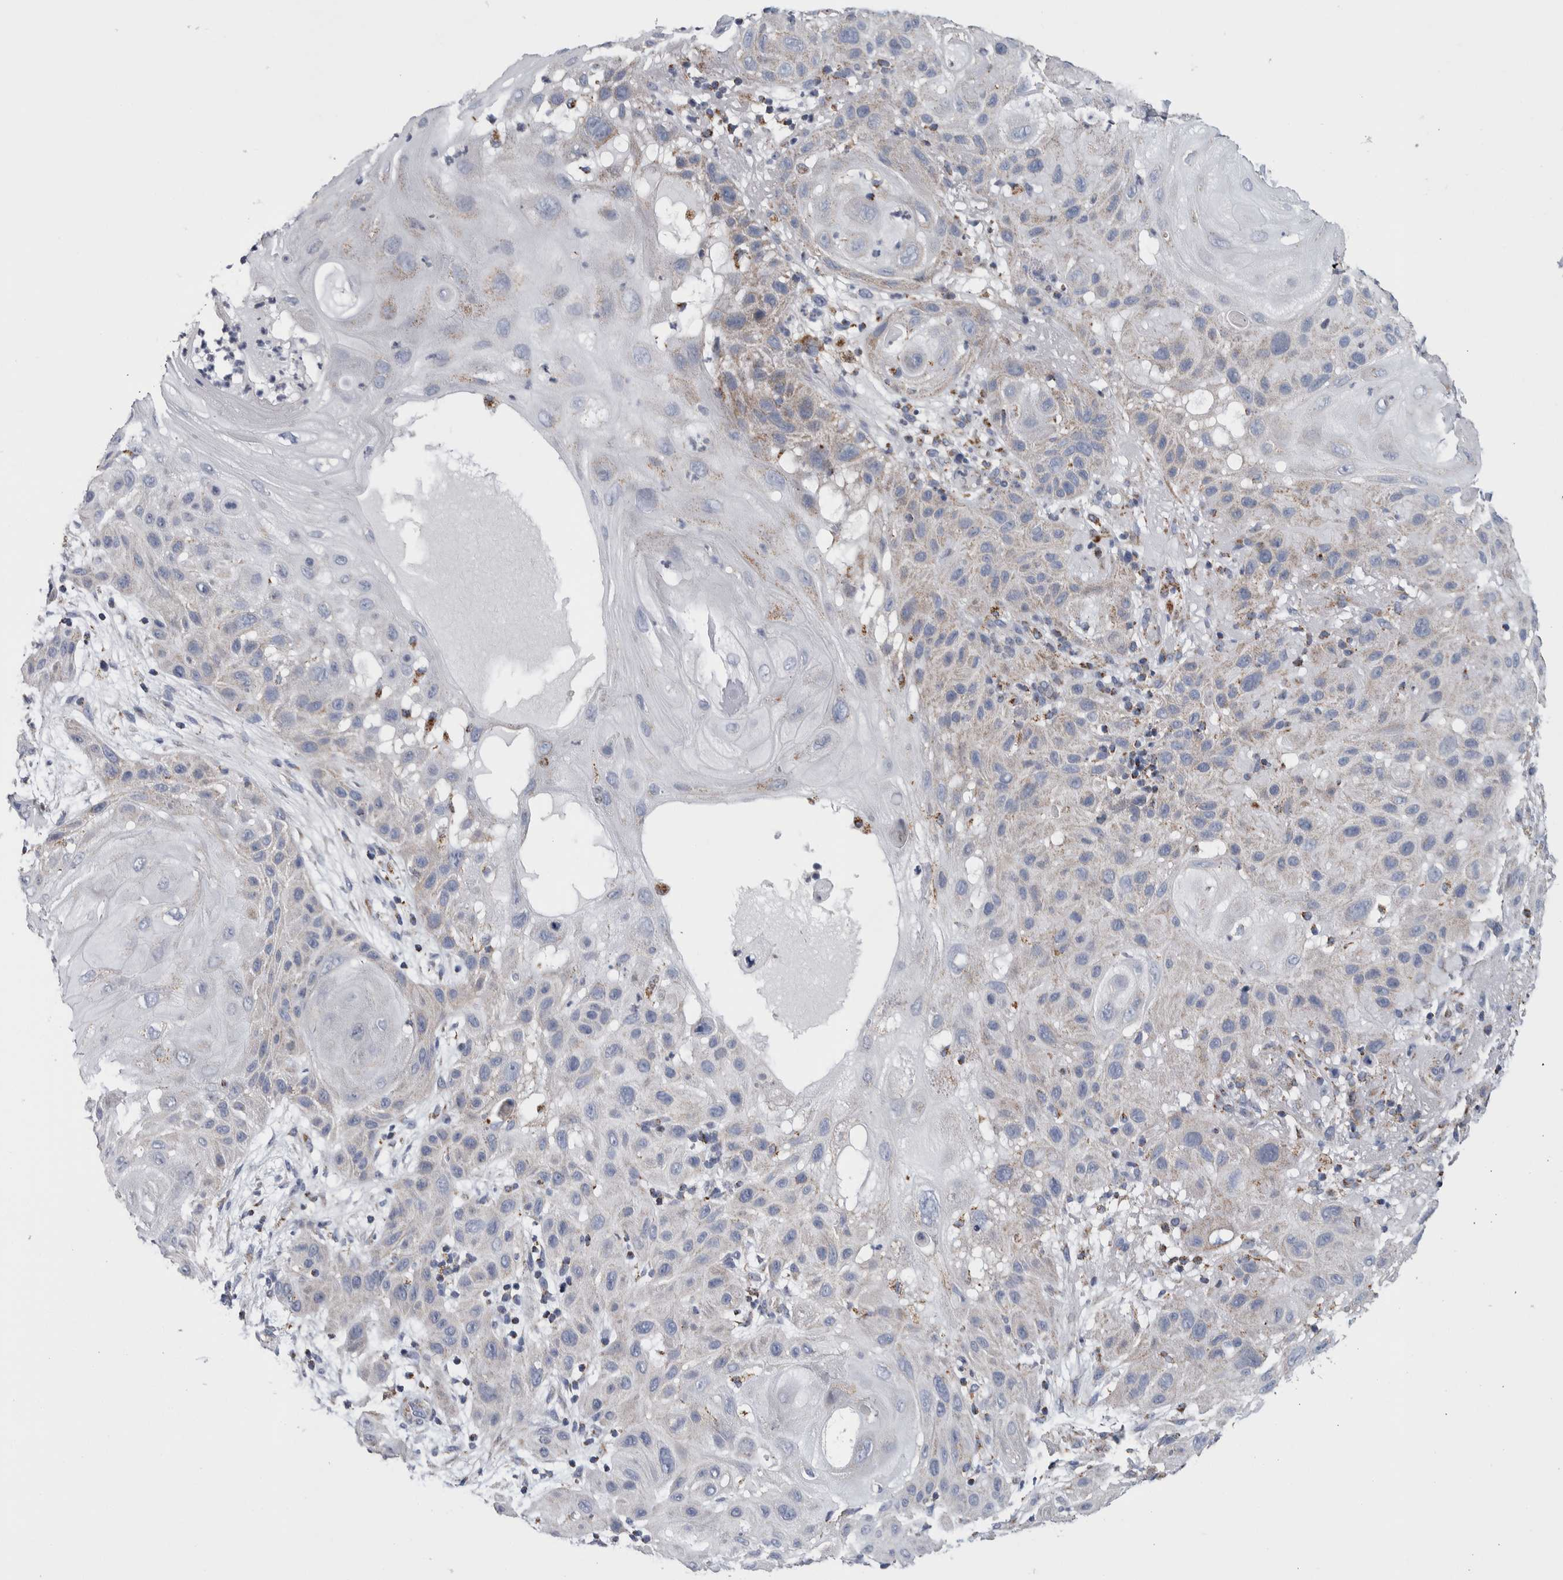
{"staining": {"intensity": "weak", "quantity": "<25%", "location": "cytoplasmic/membranous"}, "tissue": "skin cancer", "cell_type": "Tumor cells", "image_type": "cancer", "snomed": [{"axis": "morphology", "description": "Squamous cell carcinoma, NOS"}, {"axis": "topography", "description": "Skin"}], "caption": "A micrograph of skin squamous cell carcinoma stained for a protein reveals no brown staining in tumor cells. The staining was performed using DAB to visualize the protein expression in brown, while the nuclei were stained in blue with hematoxylin (Magnification: 20x).", "gene": "ETFA", "patient": {"sex": "female", "age": 96}}